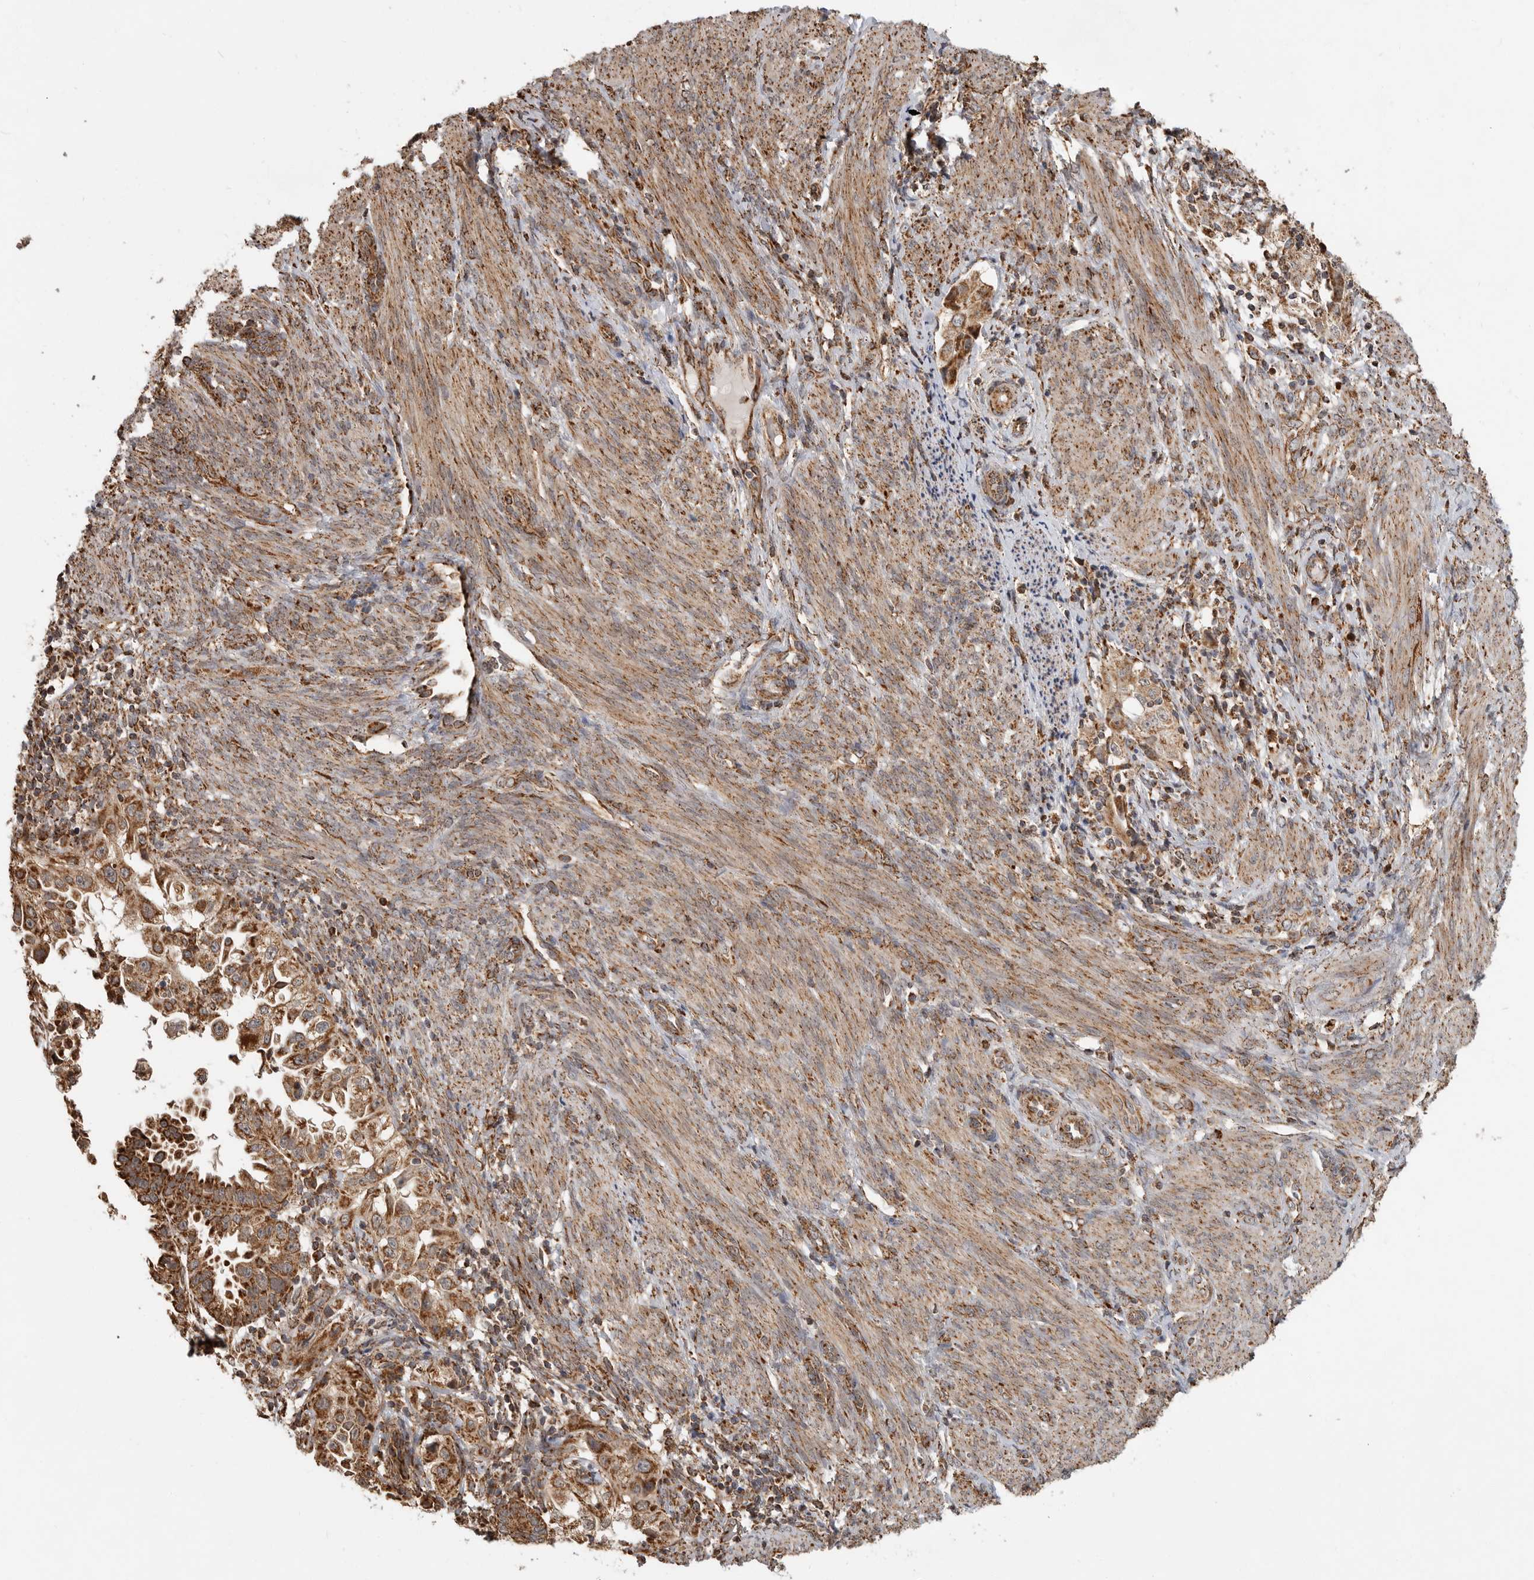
{"staining": {"intensity": "strong", "quantity": ">75%", "location": "cytoplasmic/membranous"}, "tissue": "endometrial cancer", "cell_type": "Tumor cells", "image_type": "cancer", "snomed": [{"axis": "morphology", "description": "Adenocarcinoma, NOS"}, {"axis": "topography", "description": "Endometrium"}], "caption": "About >75% of tumor cells in human endometrial cancer (adenocarcinoma) show strong cytoplasmic/membranous protein positivity as visualized by brown immunohistochemical staining.", "gene": "GCNT2", "patient": {"sex": "female", "age": 85}}